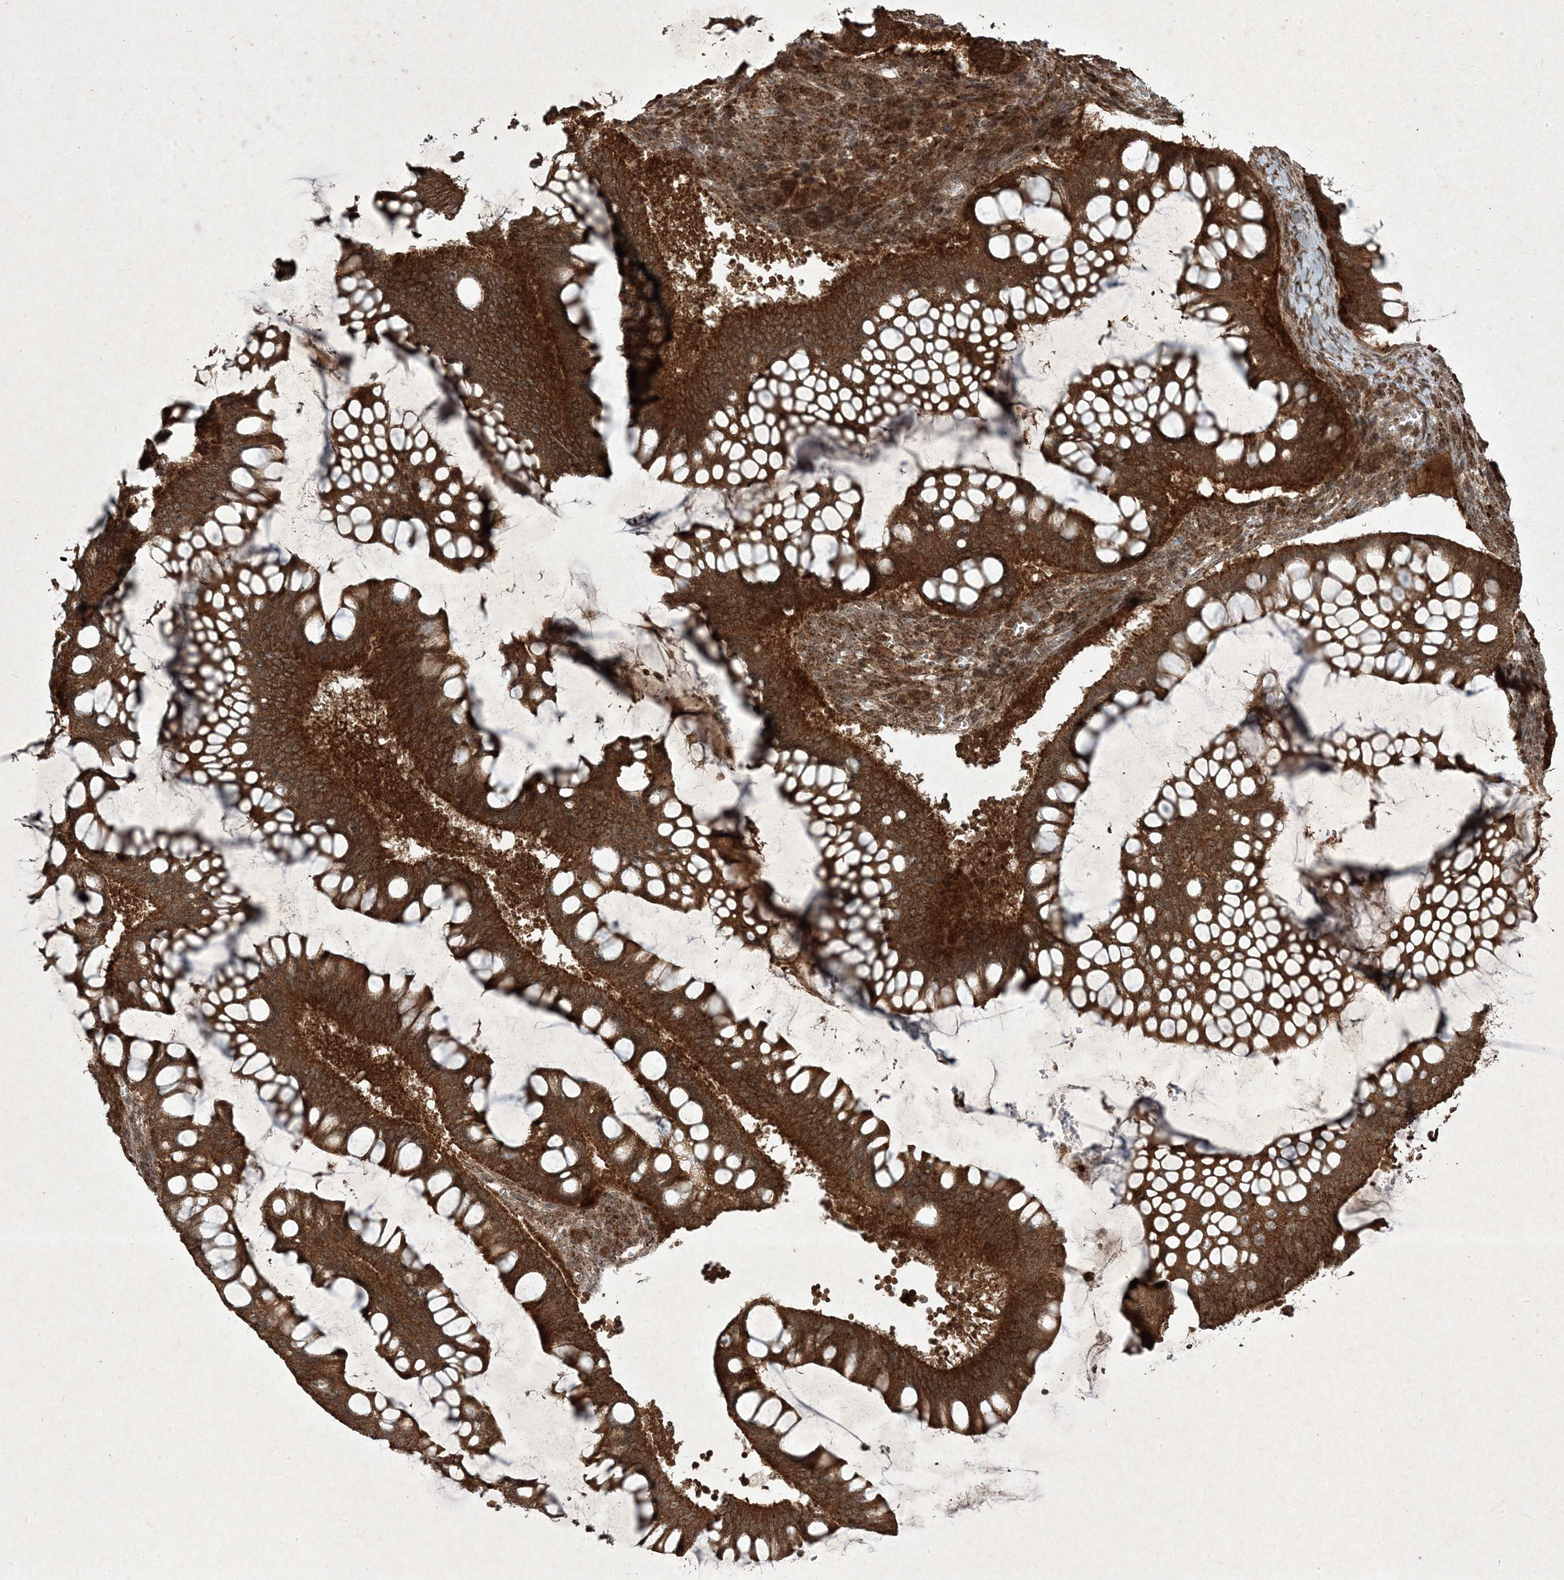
{"staining": {"intensity": "strong", "quantity": ">75%", "location": "cytoplasmic/membranous,nuclear"}, "tissue": "ovarian cancer", "cell_type": "Tumor cells", "image_type": "cancer", "snomed": [{"axis": "morphology", "description": "Cystadenocarcinoma, mucinous, NOS"}, {"axis": "topography", "description": "Ovary"}], "caption": "Ovarian cancer stained with DAB IHC displays high levels of strong cytoplasmic/membranous and nuclear expression in approximately >75% of tumor cells. Using DAB (3,3'-diaminobenzidine) (brown) and hematoxylin (blue) stains, captured at high magnification using brightfield microscopy.", "gene": "PLEKHM2", "patient": {"sex": "female", "age": 73}}